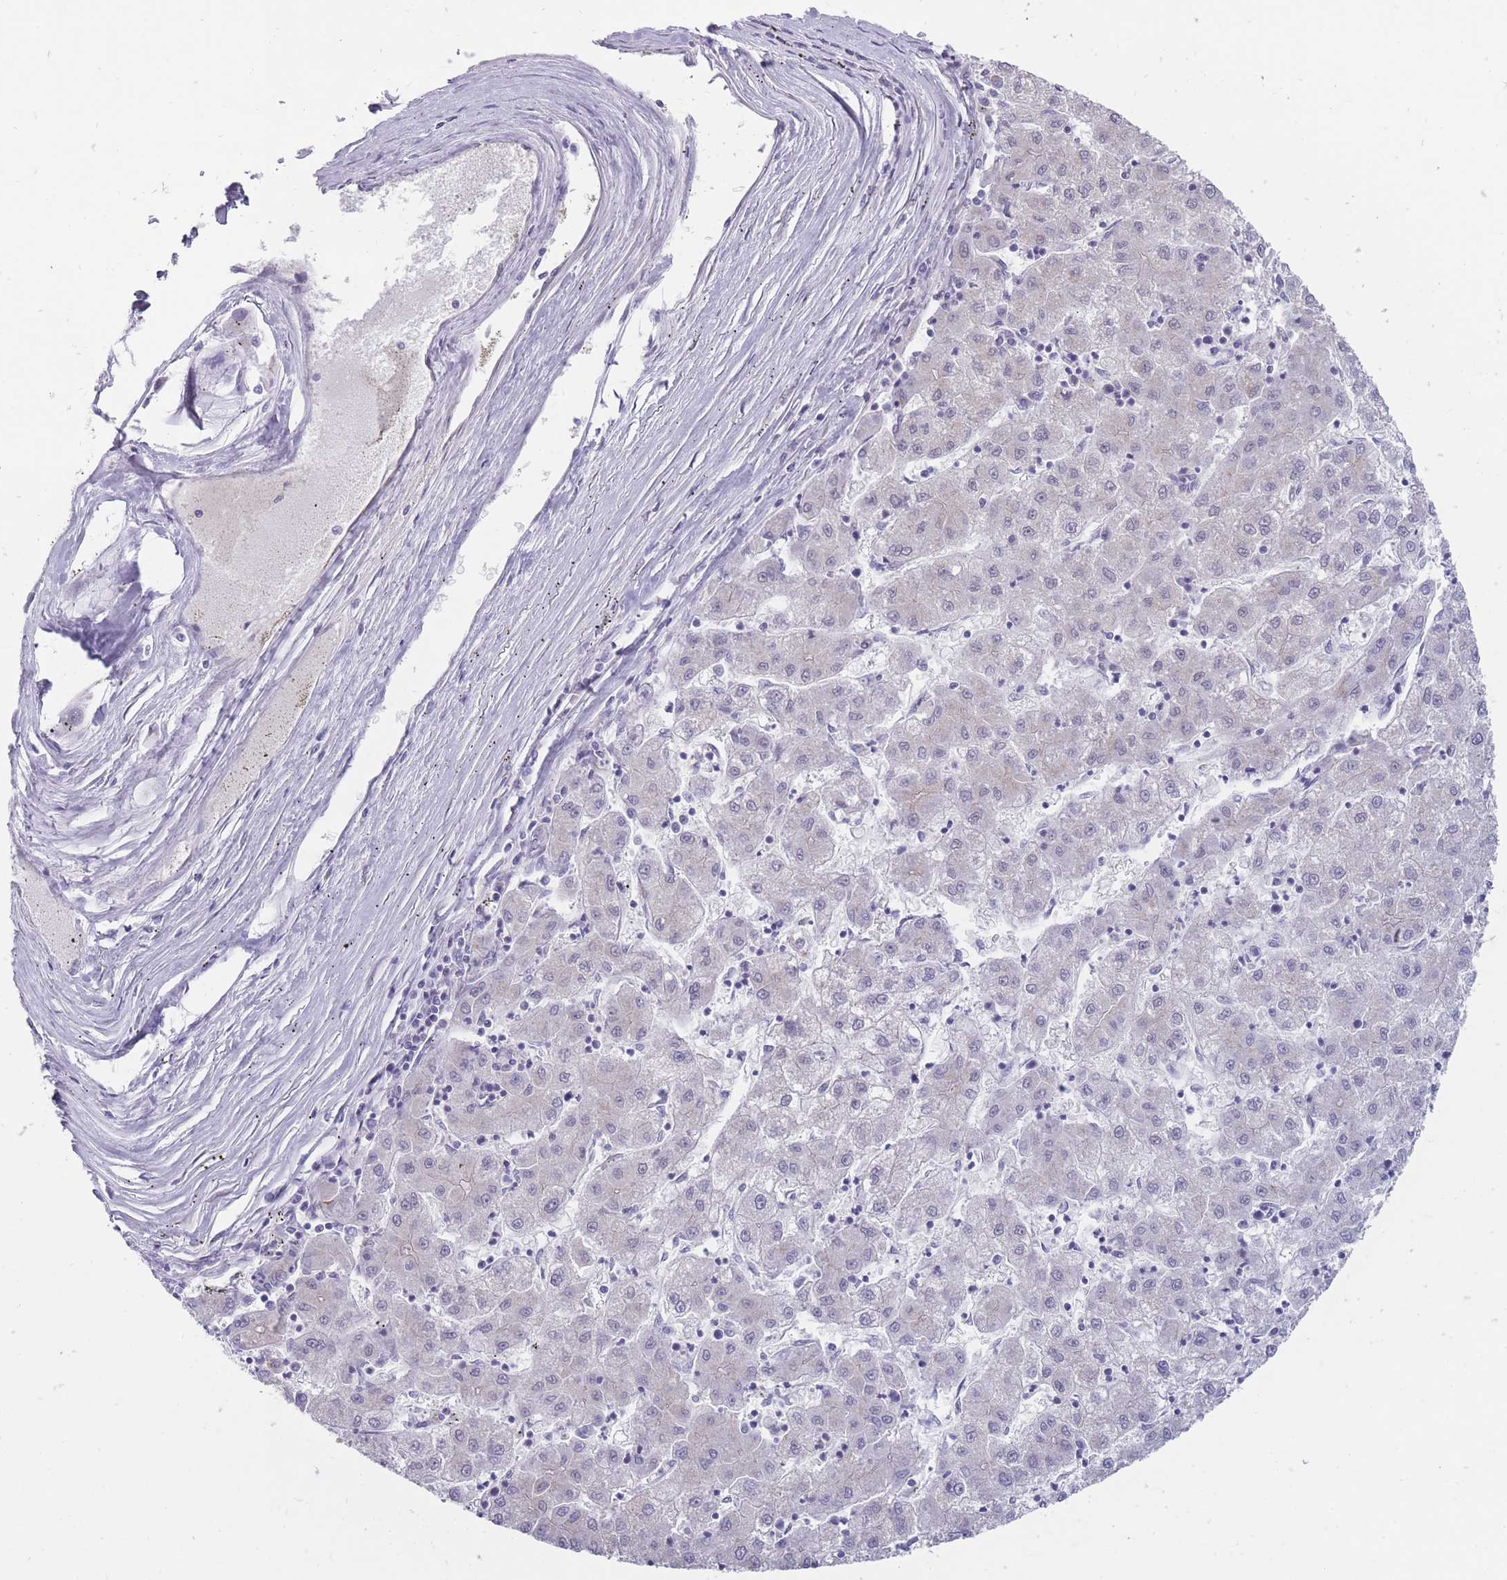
{"staining": {"intensity": "negative", "quantity": "none", "location": "none"}, "tissue": "liver cancer", "cell_type": "Tumor cells", "image_type": "cancer", "snomed": [{"axis": "morphology", "description": "Carcinoma, Hepatocellular, NOS"}, {"axis": "topography", "description": "Liver"}], "caption": "This is an immunohistochemistry histopathology image of human liver hepatocellular carcinoma. There is no expression in tumor cells.", "gene": "NELL1", "patient": {"sex": "male", "age": 72}}